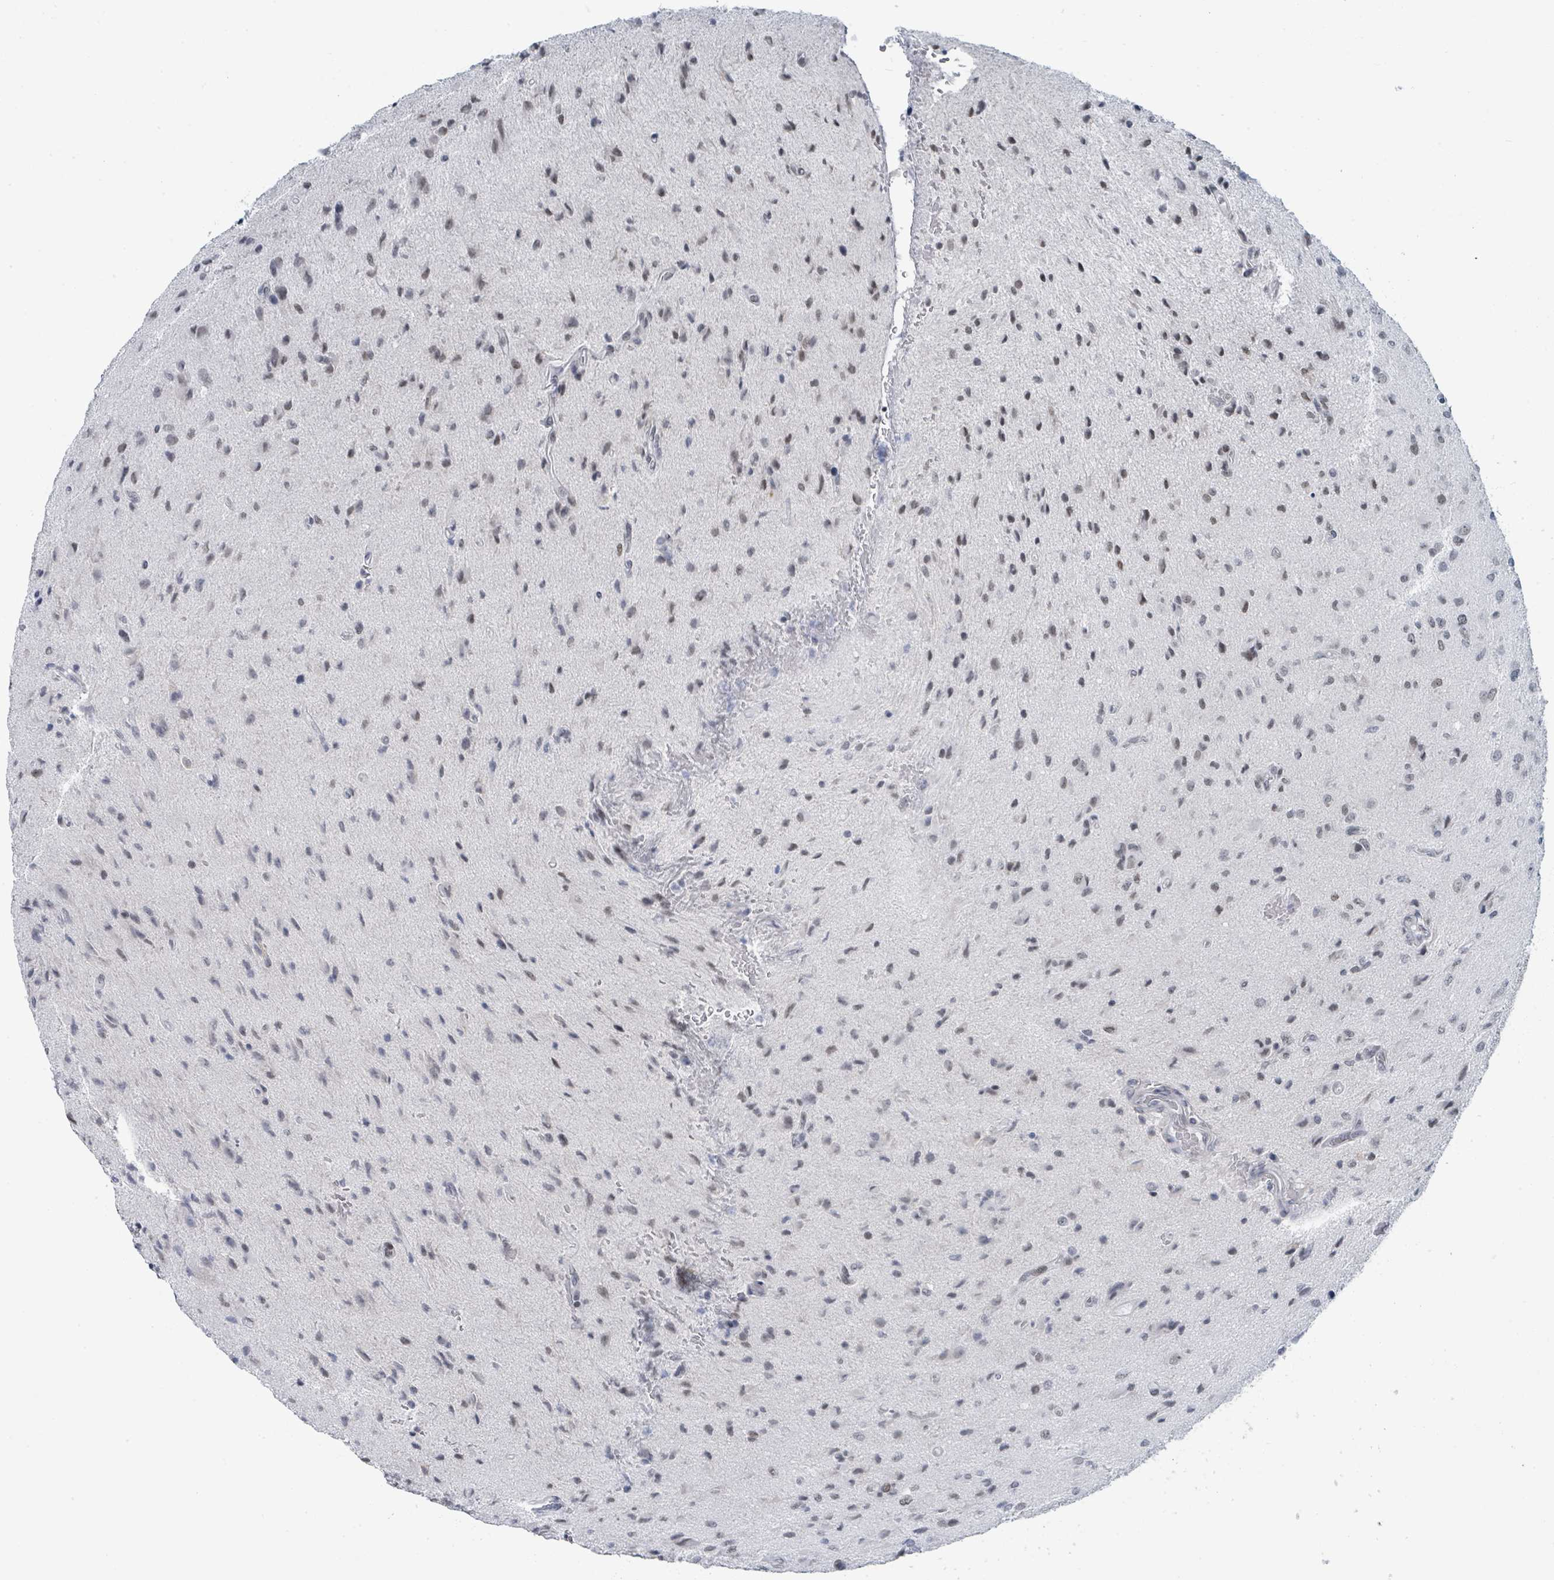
{"staining": {"intensity": "weak", "quantity": "25%-75%", "location": "nuclear"}, "tissue": "glioma", "cell_type": "Tumor cells", "image_type": "cancer", "snomed": [{"axis": "morphology", "description": "Glioma, malignant, High grade"}, {"axis": "topography", "description": "Brain"}], "caption": "Immunohistochemical staining of human glioma reveals low levels of weak nuclear staining in approximately 25%-75% of tumor cells.", "gene": "EHMT2", "patient": {"sex": "male", "age": 36}}